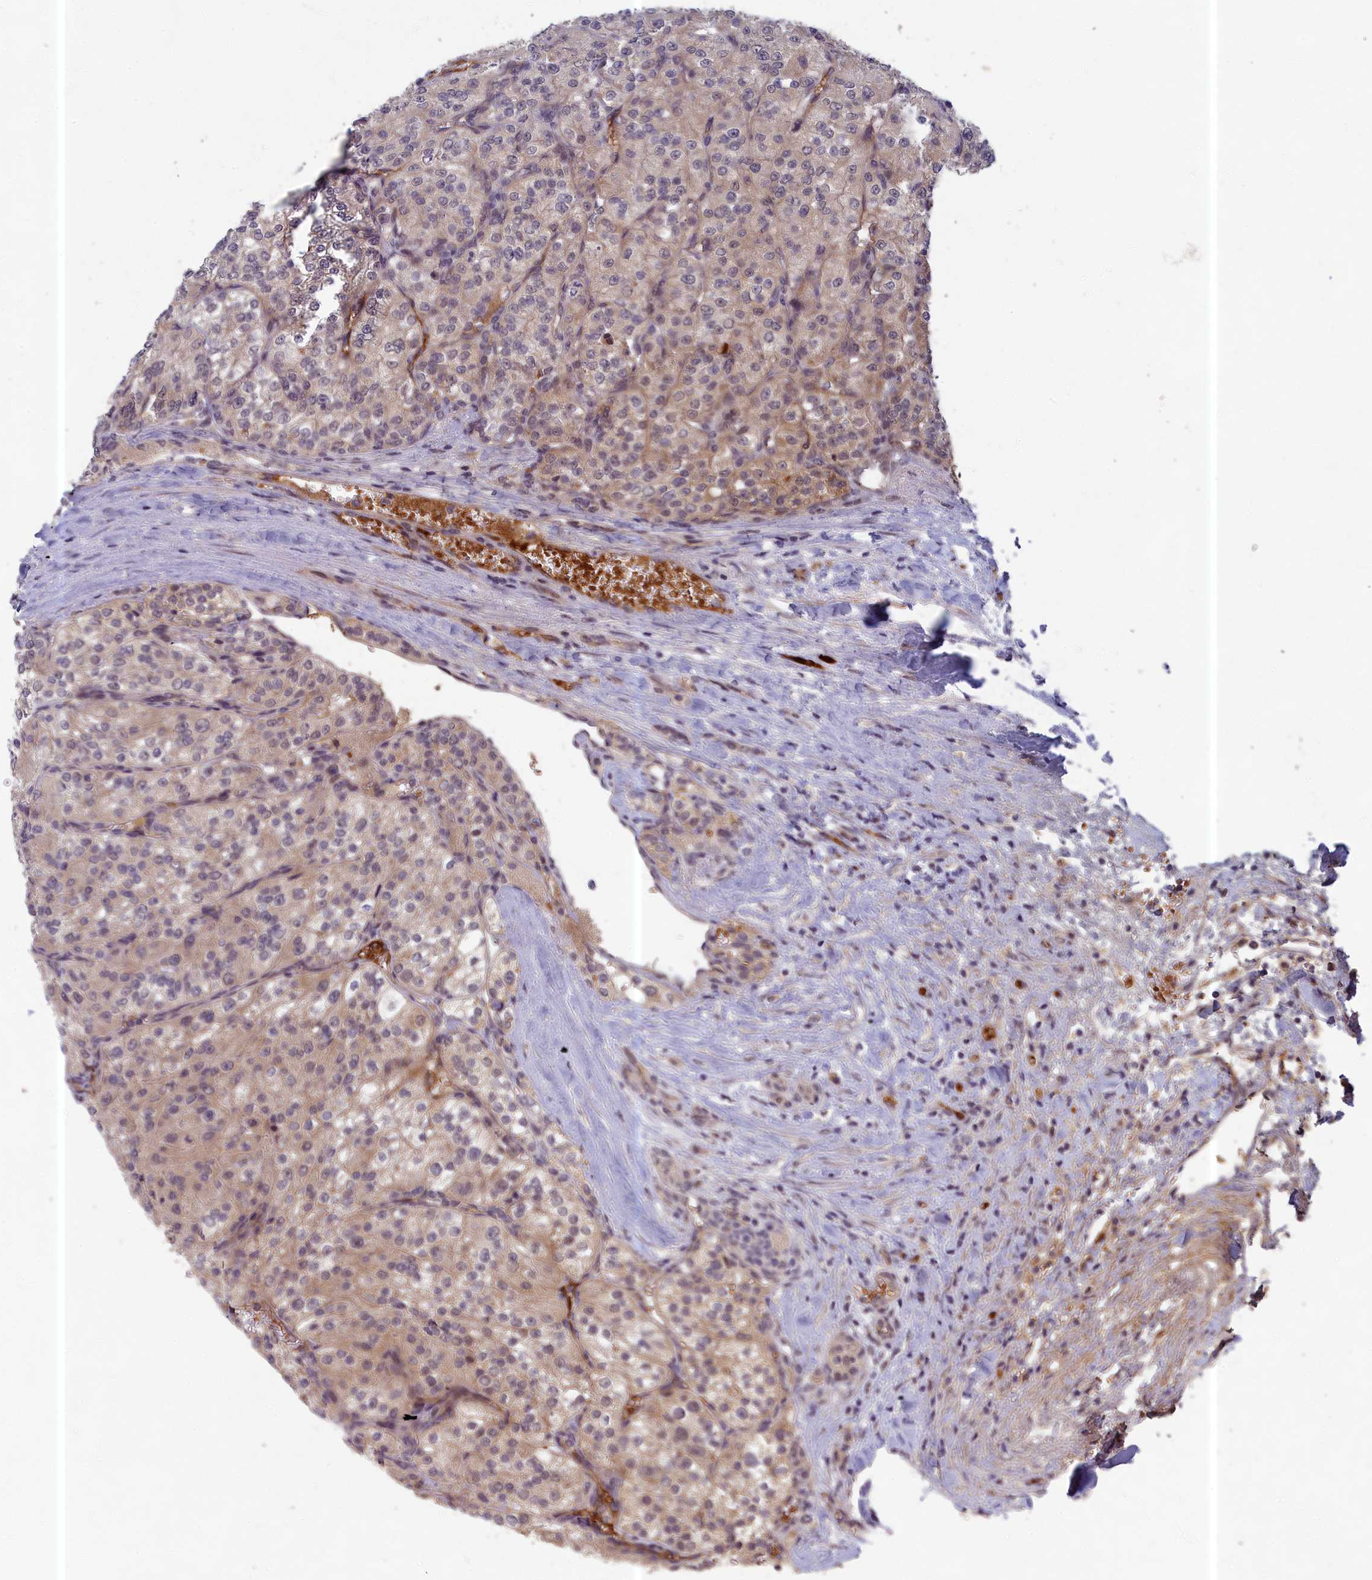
{"staining": {"intensity": "weak", "quantity": "<25%", "location": "cytoplasmic/membranous"}, "tissue": "renal cancer", "cell_type": "Tumor cells", "image_type": "cancer", "snomed": [{"axis": "morphology", "description": "Adenocarcinoma, NOS"}, {"axis": "topography", "description": "Kidney"}], "caption": "Renal cancer (adenocarcinoma) was stained to show a protein in brown. There is no significant staining in tumor cells.", "gene": "EARS2", "patient": {"sex": "female", "age": 63}}